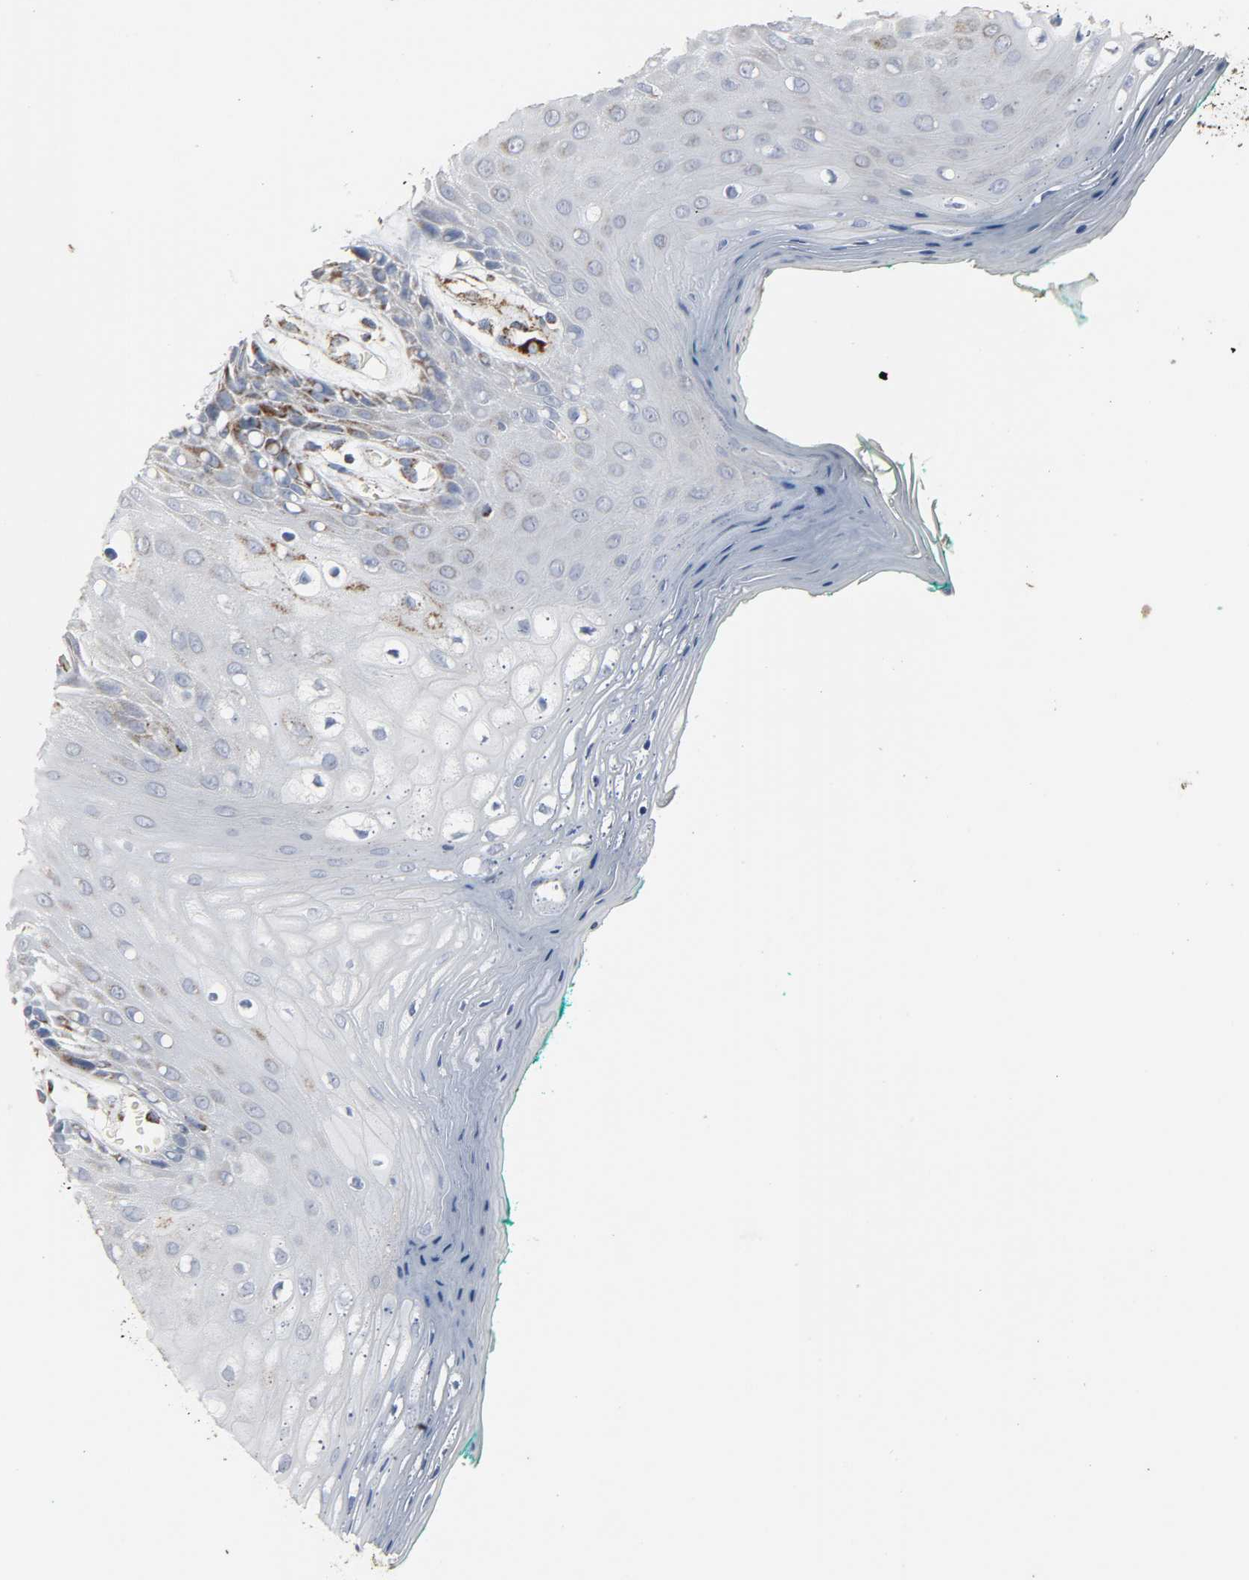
{"staining": {"intensity": "moderate", "quantity": "25%-75%", "location": "cytoplasmic/membranous"}, "tissue": "oral mucosa", "cell_type": "Squamous epithelial cells", "image_type": "normal", "snomed": [{"axis": "morphology", "description": "Normal tissue, NOS"}, {"axis": "morphology", "description": "Squamous cell carcinoma, NOS"}, {"axis": "topography", "description": "Skeletal muscle"}, {"axis": "topography", "description": "Oral tissue"}, {"axis": "topography", "description": "Head-Neck"}], "caption": "Immunohistochemical staining of unremarkable oral mucosa demonstrates moderate cytoplasmic/membranous protein staining in about 25%-75% of squamous epithelial cells. The staining is performed using DAB brown chromogen to label protein expression. The nuclei are counter-stained blue using hematoxylin.", "gene": "ACAT1", "patient": {"sex": "female", "age": 84}}